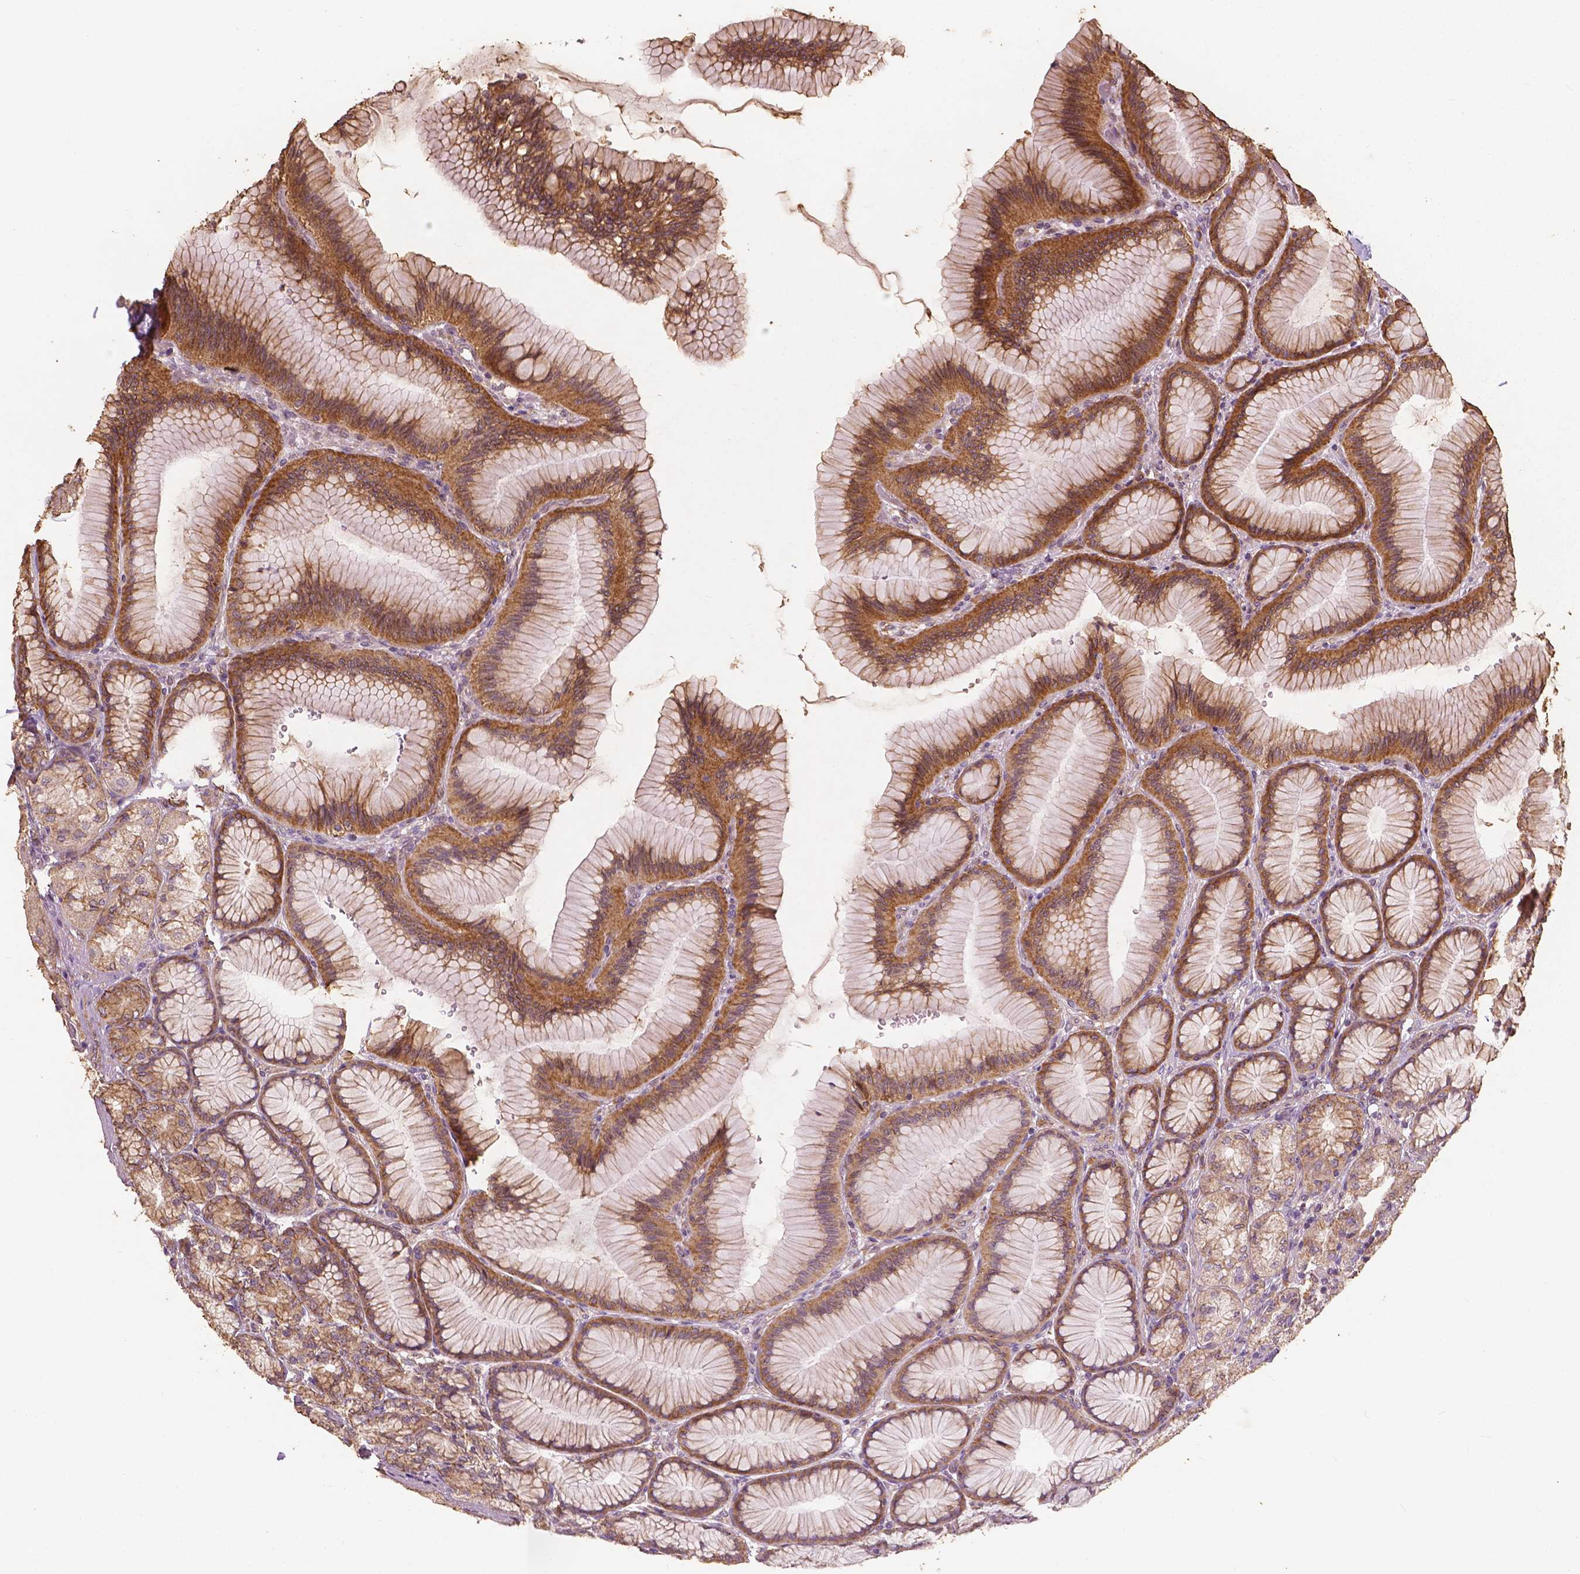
{"staining": {"intensity": "moderate", "quantity": ">75%", "location": "cytoplasmic/membranous"}, "tissue": "stomach", "cell_type": "Glandular cells", "image_type": "normal", "snomed": [{"axis": "morphology", "description": "Normal tissue, NOS"}, {"axis": "morphology", "description": "Adenocarcinoma, NOS"}, {"axis": "morphology", "description": "Adenocarcinoma, High grade"}, {"axis": "topography", "description": "Stomach, upper"}, {"axis": "topography", "description": "Stomach"}], "caption": "Stomach stained with IHC displays moderate cytoplasmic/membranous staining in about >75% of glandular cells.", "gene": "G3BP1", "patient": {"sex": "female", "age": 65}}